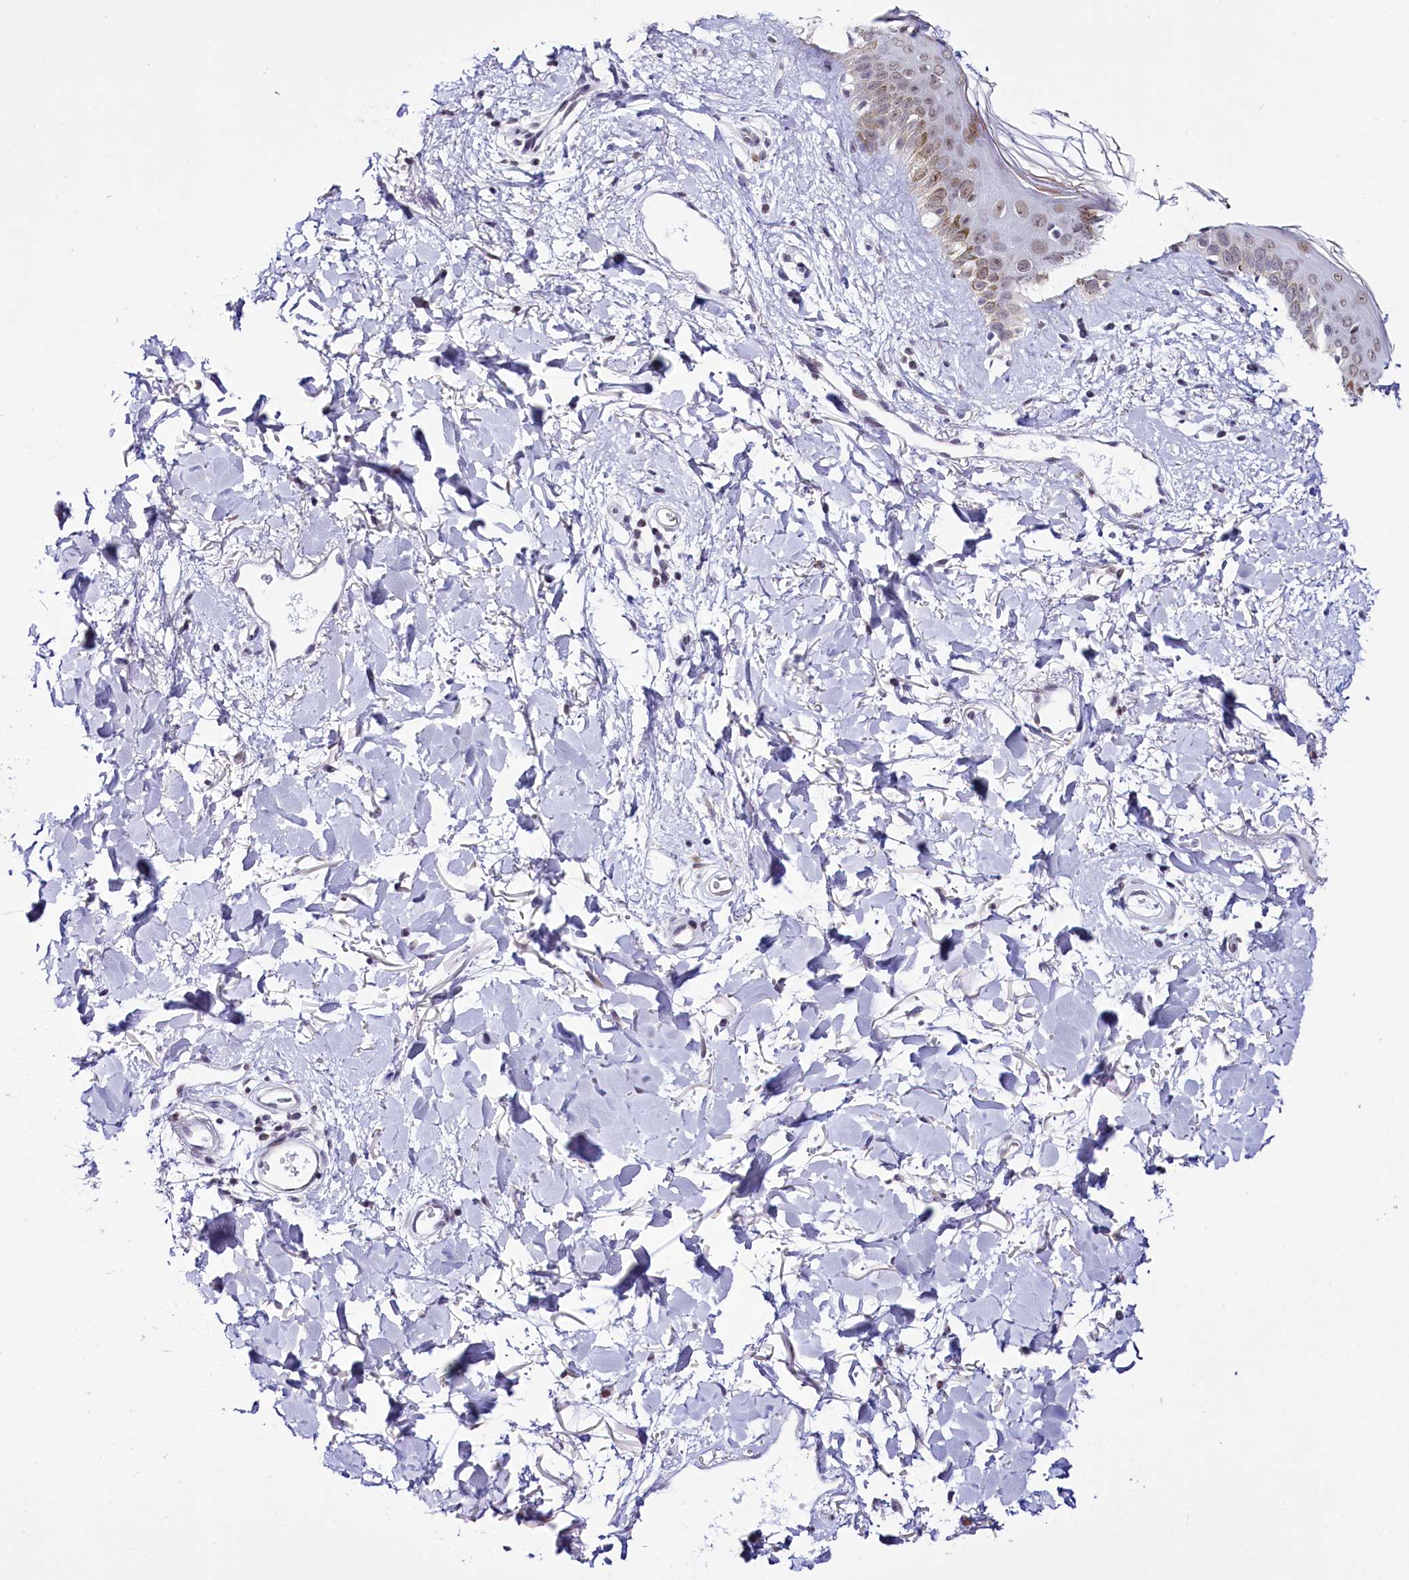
{"staining": {"intensity": "negative", "quantity": "none", "location": "none"}, "tissue": "skin", "cell_type": "Fibroblasts", "image_type": "normal", "snomed": [{"axis": "morphology", "description": "Normal tissue, NOS"}, {"axis": "topography", "description": "Skin"}], "caption": "DAB (3,3'-diaminobenzidine) immunohistochemical staining of unremarkable skin exhibits no significant staining in fibroblasts. Nuclei are stained in blue.", "gene": "SPATS2", "patient": {"sex": "female", "age": 58}}